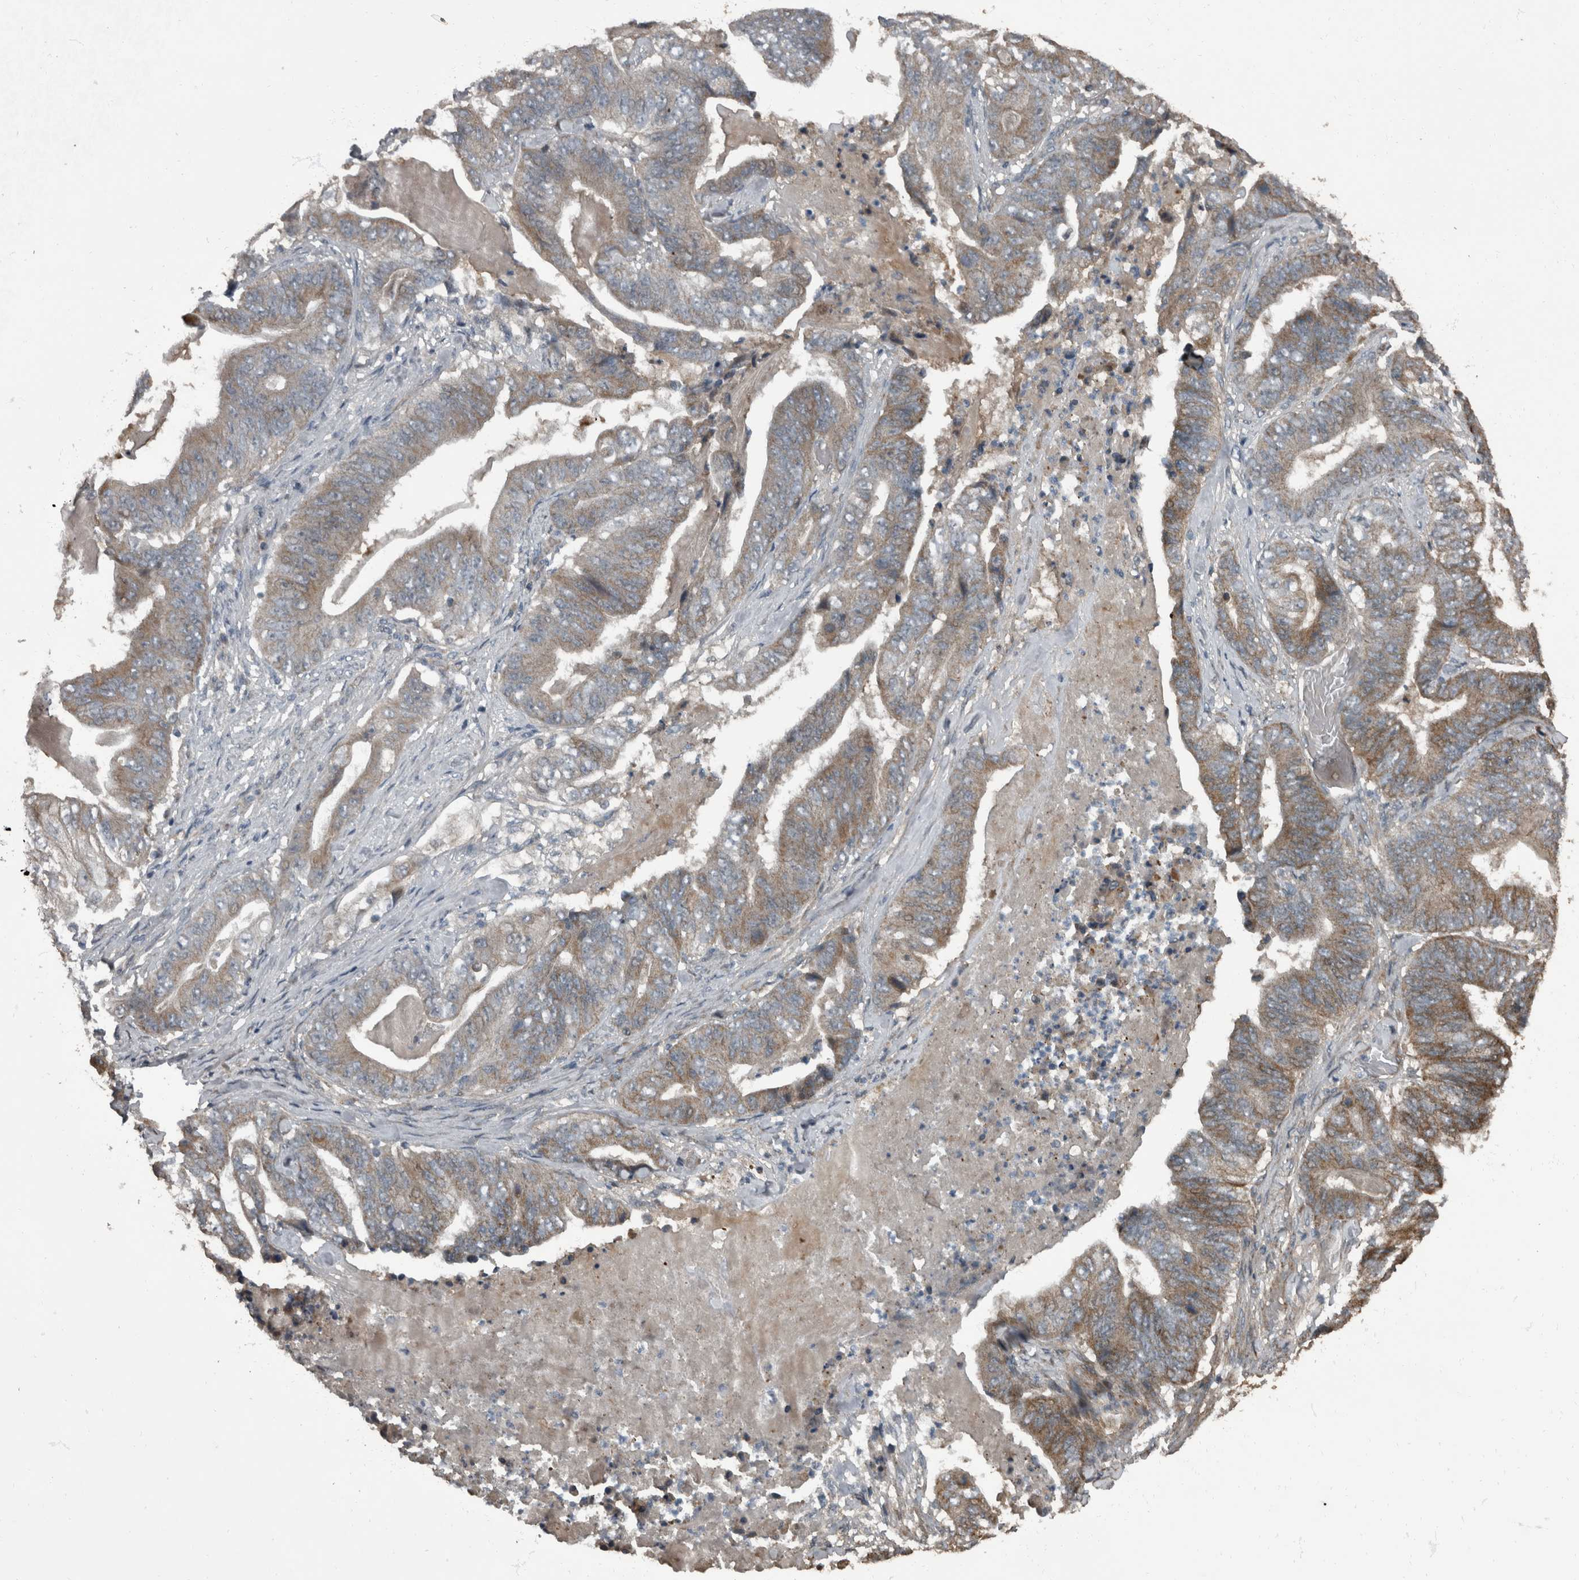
{"staining": {"intensity": "moderate", "quantity": "25%-75%", "location": "cytoplasmic/membranous"}, "tissue": "stomach cancer", "cell_type": "Tumor cells", "image_type": "cancer", "snomed": [{"axis": "morphology", "description": "Adenocarcinoma, NOS"}, {"axis": "topography", "description": "Stomach"}], "caption": "Immunohistochemical staining of human stomach adenocarcinoma demonstrates medium levels of moderate cytoplasmic/membranous protein staining in approximately 25%-75% of tumor cells.", "gene": "RABGGTB", "patient": {"sex": "female", "age": 73}}